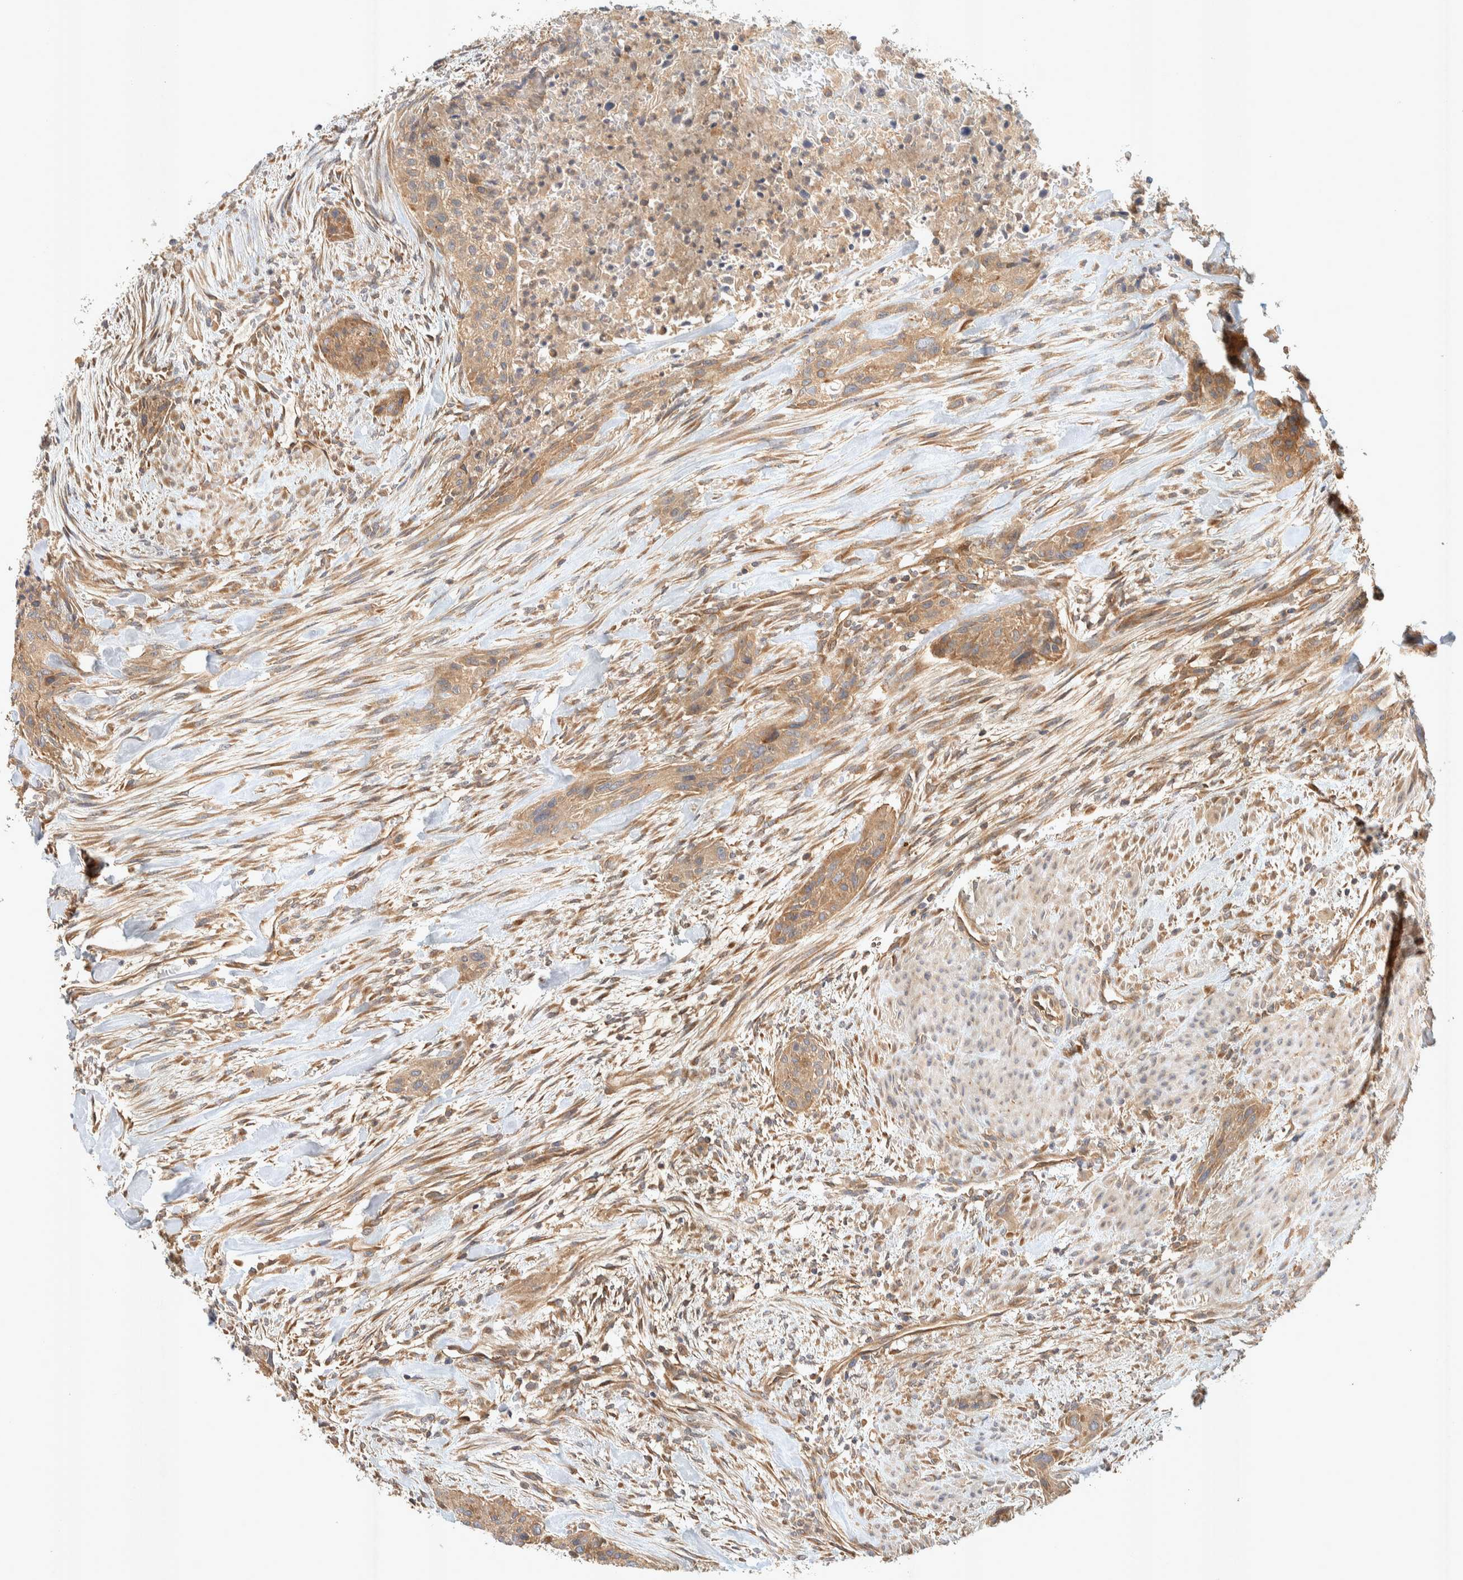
{"staining": {"intensity": "moderate", "quantity": ">75%", "location": "cytoplasmic/membranous"}, "tissue": "urothelial cancer", "cell_type": "Tumor cells", "image_type": "cancer", "snomed": [{"axis": "morphology", "description": "Urothelial carcinoma, High grade"}, {"axis": "topography", "description": "Urinary bladder"}], "caption": "Immunohistochemical staining of human urothelial carcinoma (high-grade) demonstrates moderate cytoplasmic/membranous protein staining in about >75% of tumor cells. The staining is performed using DAB (3,3'-diaminobenzidine) brown chromogen to label protein expression. The nuclei are counter-stained blue using hematoxylin.", "gene": "PXK", "patient": {"sex": "male", "age": 35}}